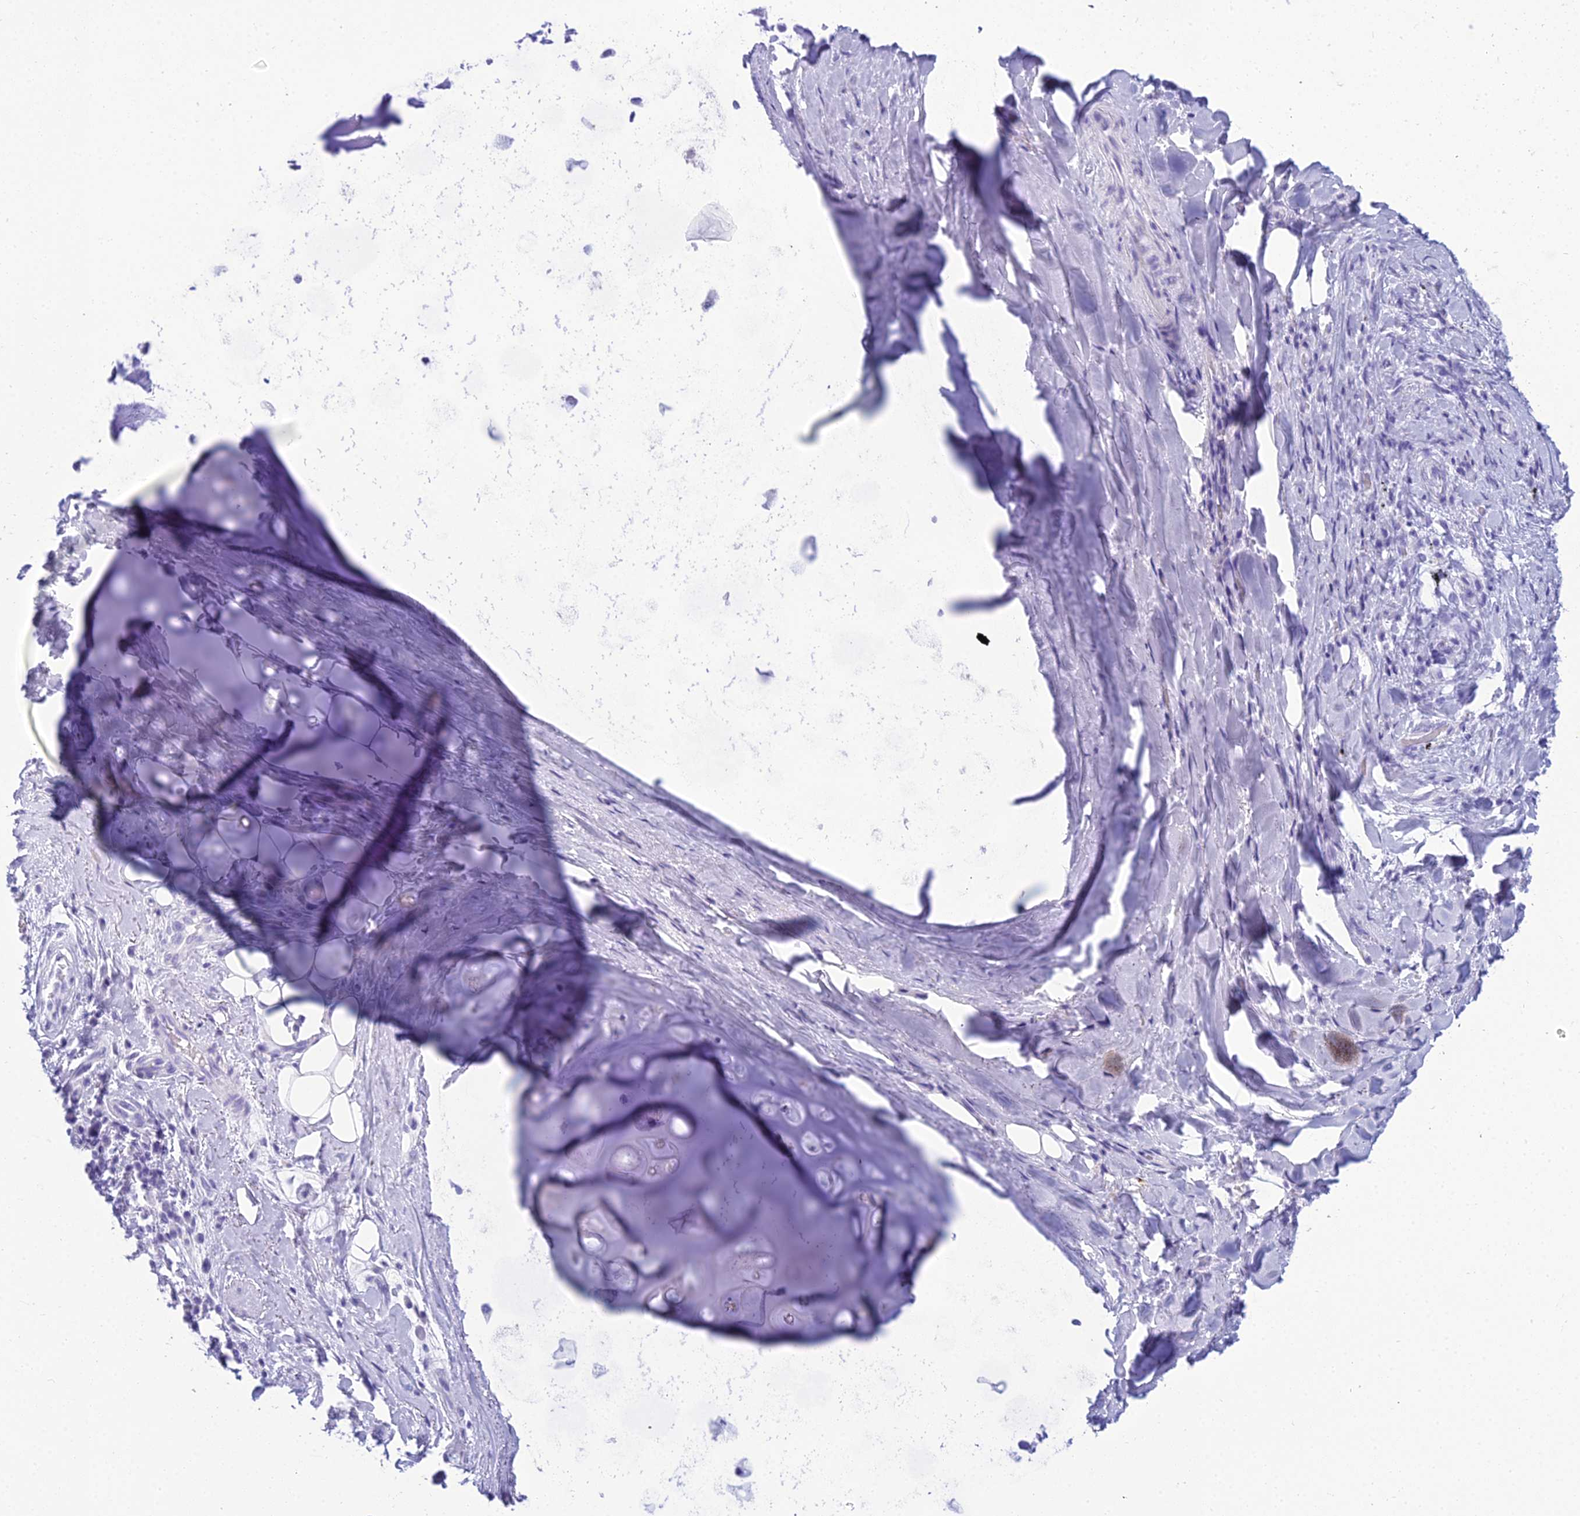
{"staining": {"intensity": "negative", "quantity": "none", "location": "none"}, "tissue": "adipose tissue", "cell_type": "Adipocytes", "image_type": "normal", "snomed": [{"axis": "morphology", "description": "Normal tissue, NOS"}, {"axis": "morphology", "description": "Squamous cell carcinoma, NOS"}, {"axis": "topography", "description": "Bronchus"}, {"axis": "topography", "description": "Lung"}], "caption": "This micrograph is of unremarkable adipose tissue stained with immunohistochemistry to label a protein in brown with the nuclei are counter-stained blue. There is no staining in adipocytes.", "gene": "ZNF442", "patient": {"sex": "male", "age": 64}}